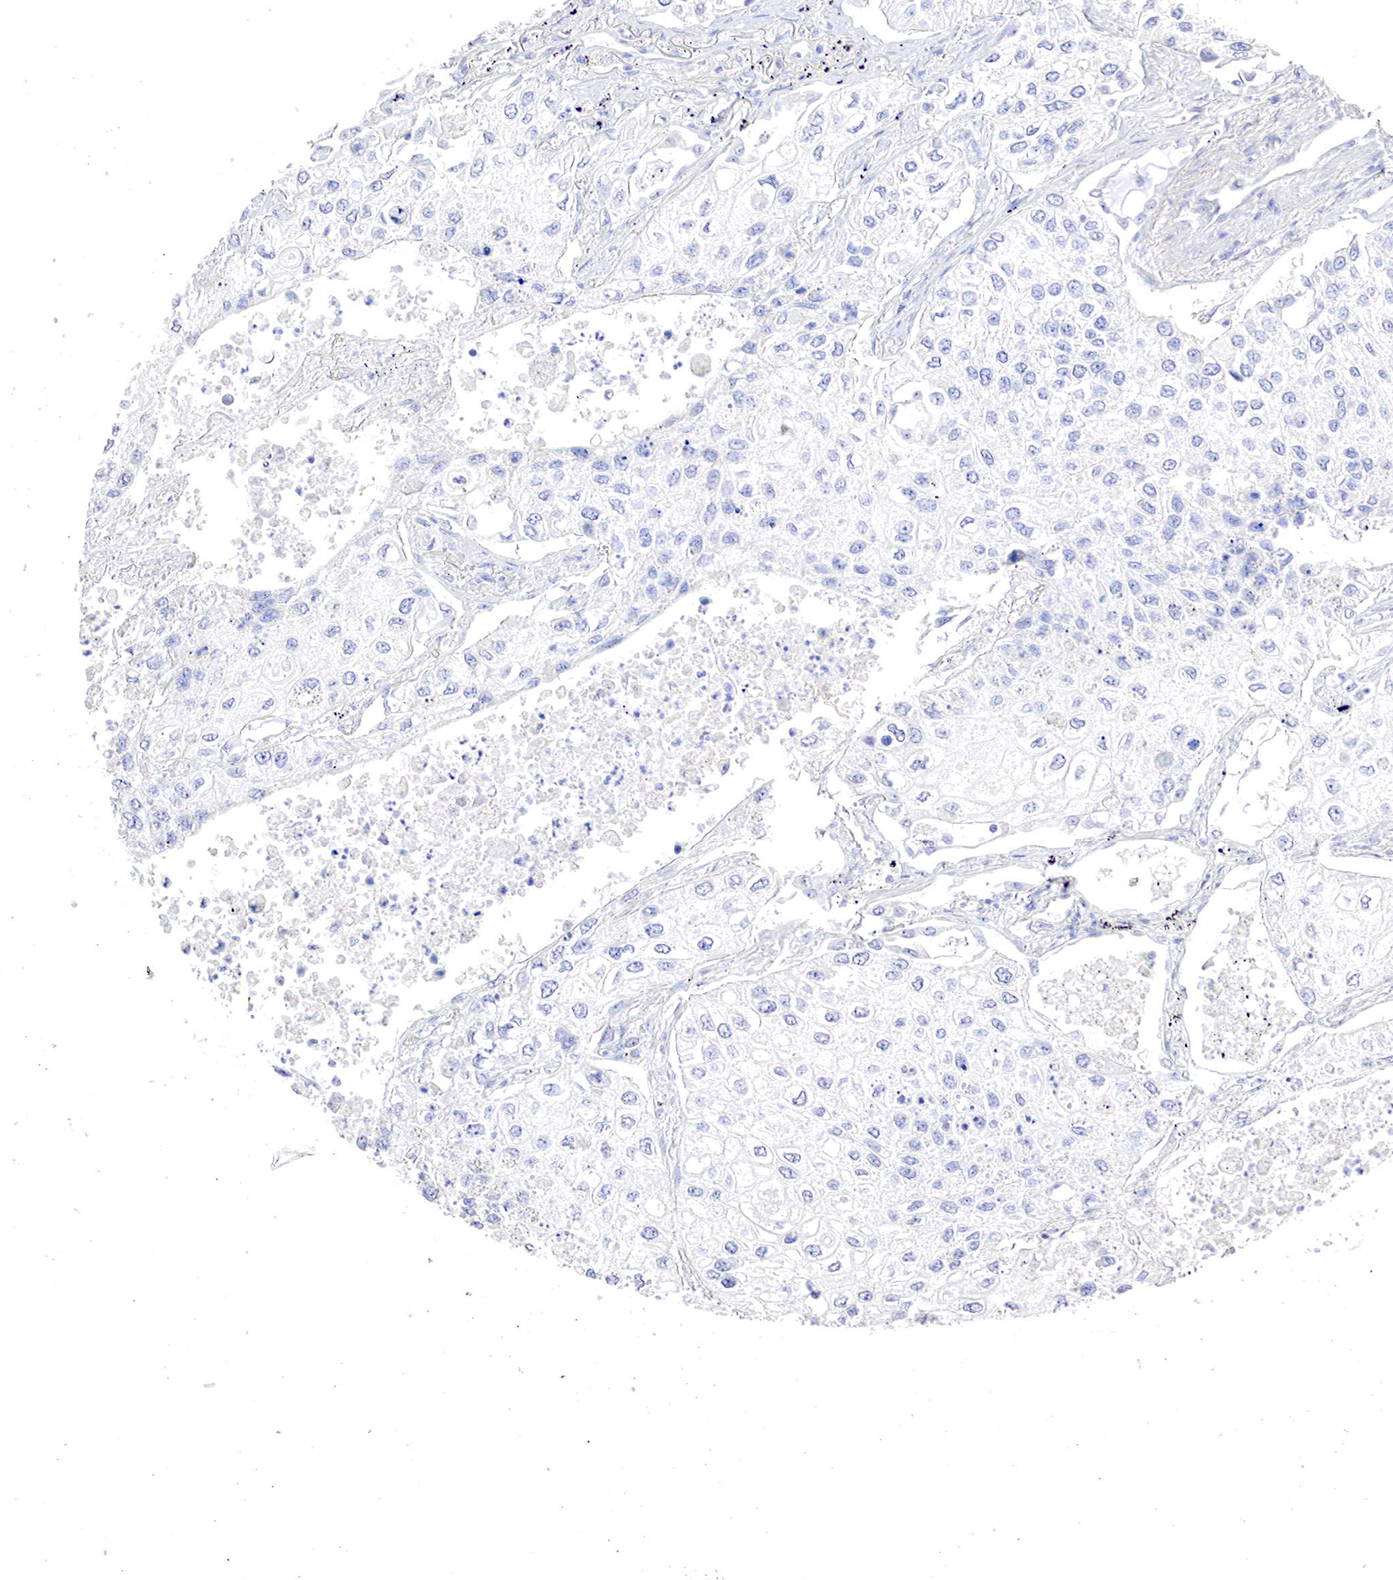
{"staining": {"intensity": "negative", "quantity": "none", "location": "none"}, "tissue": "lung cancer", "cell_type": "Tumor cells", "image_type": "cancer", "snomed": [{"axis": "morphology", "description": "Squamous cell carcinoma, NOS"}, {"axis": "topography", "description": "Lung"}], "caption": "IHC micrograph of human lung squamous cell carcinoma stained for a protein (brown), which displays no expression in tumor cells.", "gene": "OTC", "patient": {"sex": "male", "age": 75}}